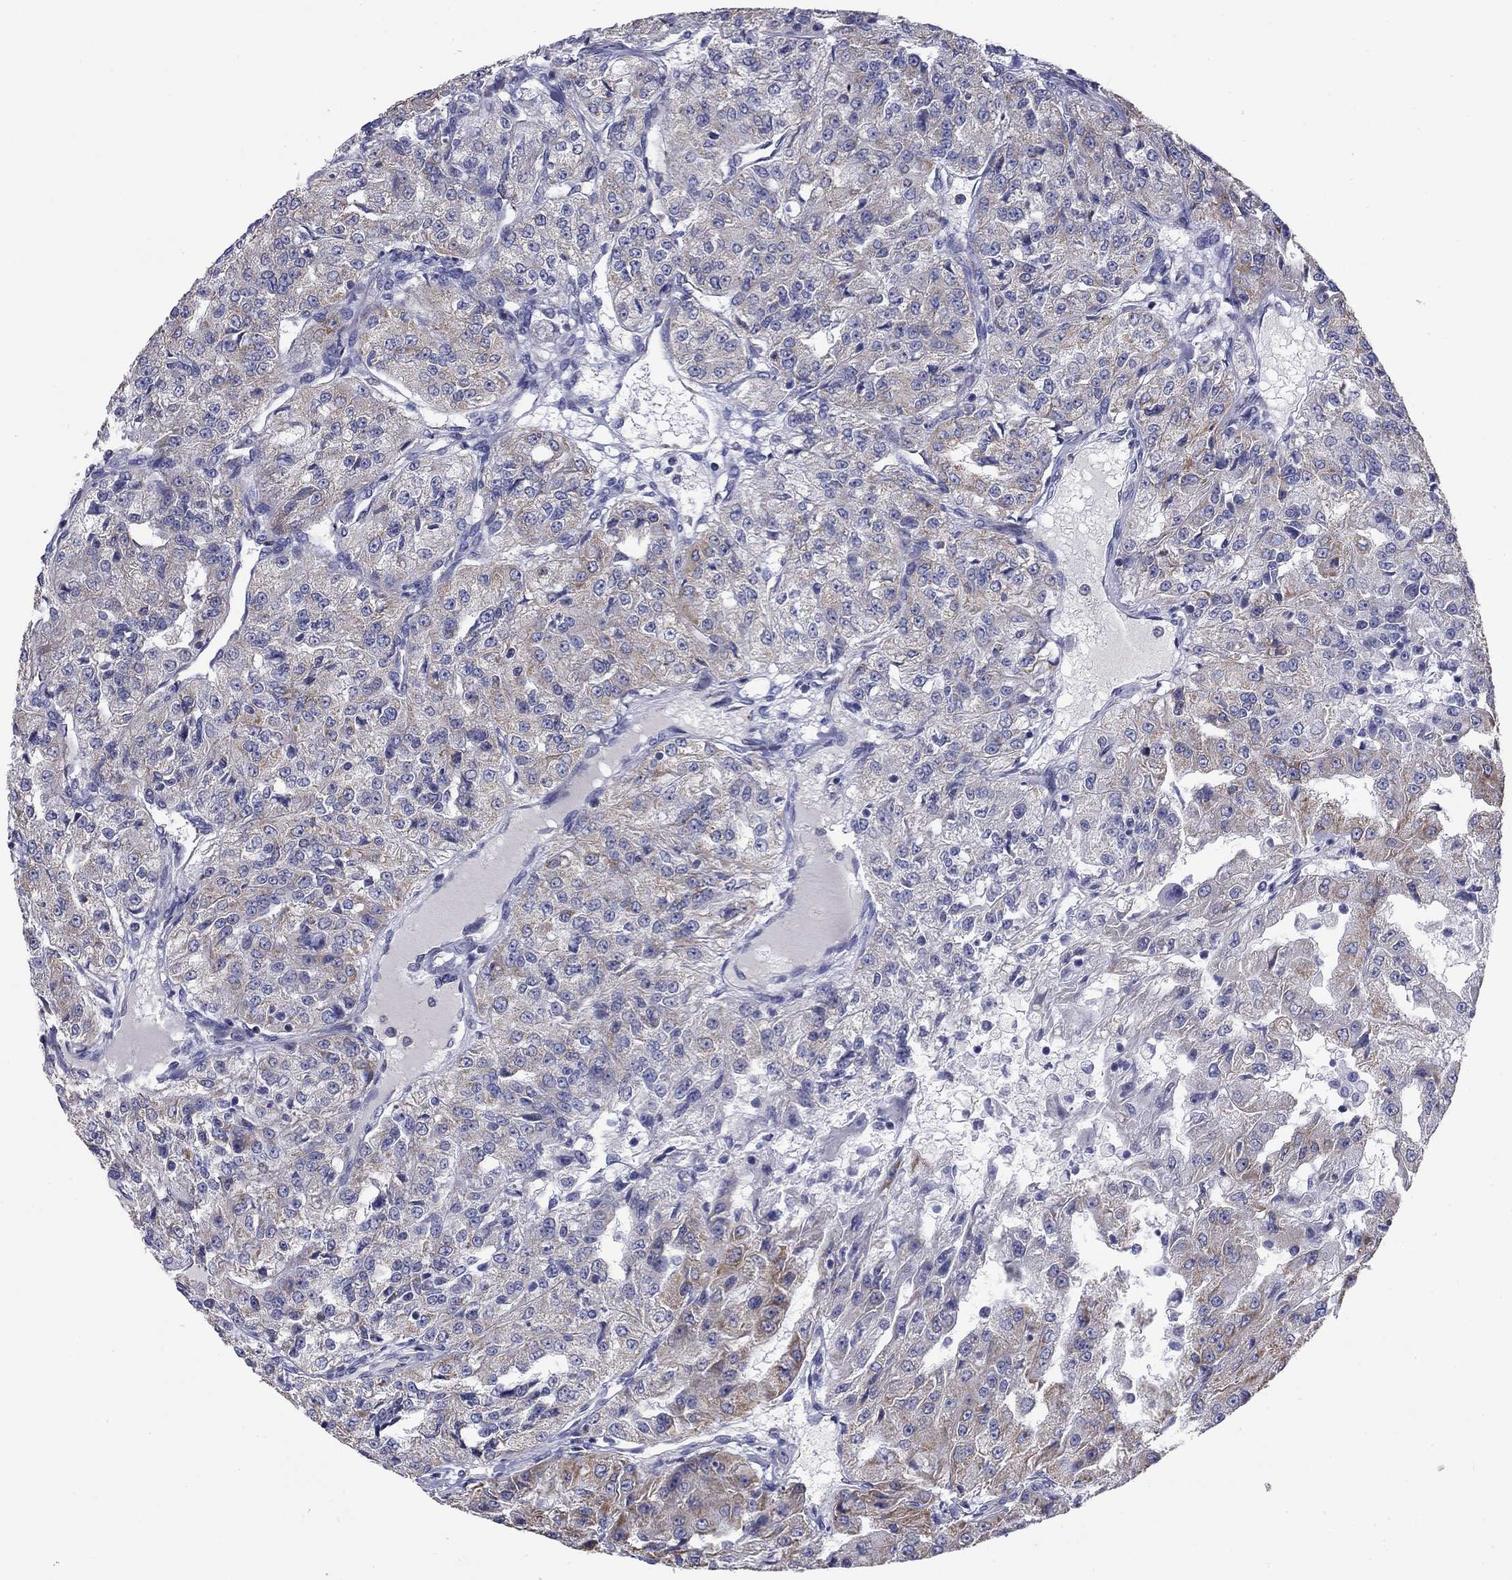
{"staining": {"intensity": "weak", "quantity": "<25%", "location": "cytoplasmic/membranous"}, "tissue": "renal cancer", "cell_type": "Tumor cells", "image_type": "cancer", "snomed": [{"axis": "morphology", "description": "Adenocarcinoma, NOS"}, {"axis": "topography", "description": "Kidney"}], "caption": "DAB (3,3'-diaminobenzidine) immunohistochemical staining of renal cancer reveals no significant staining in tumor cells.", "gene": "NDUFA4L2", "patient": {"sex": "female", "age": 63}}